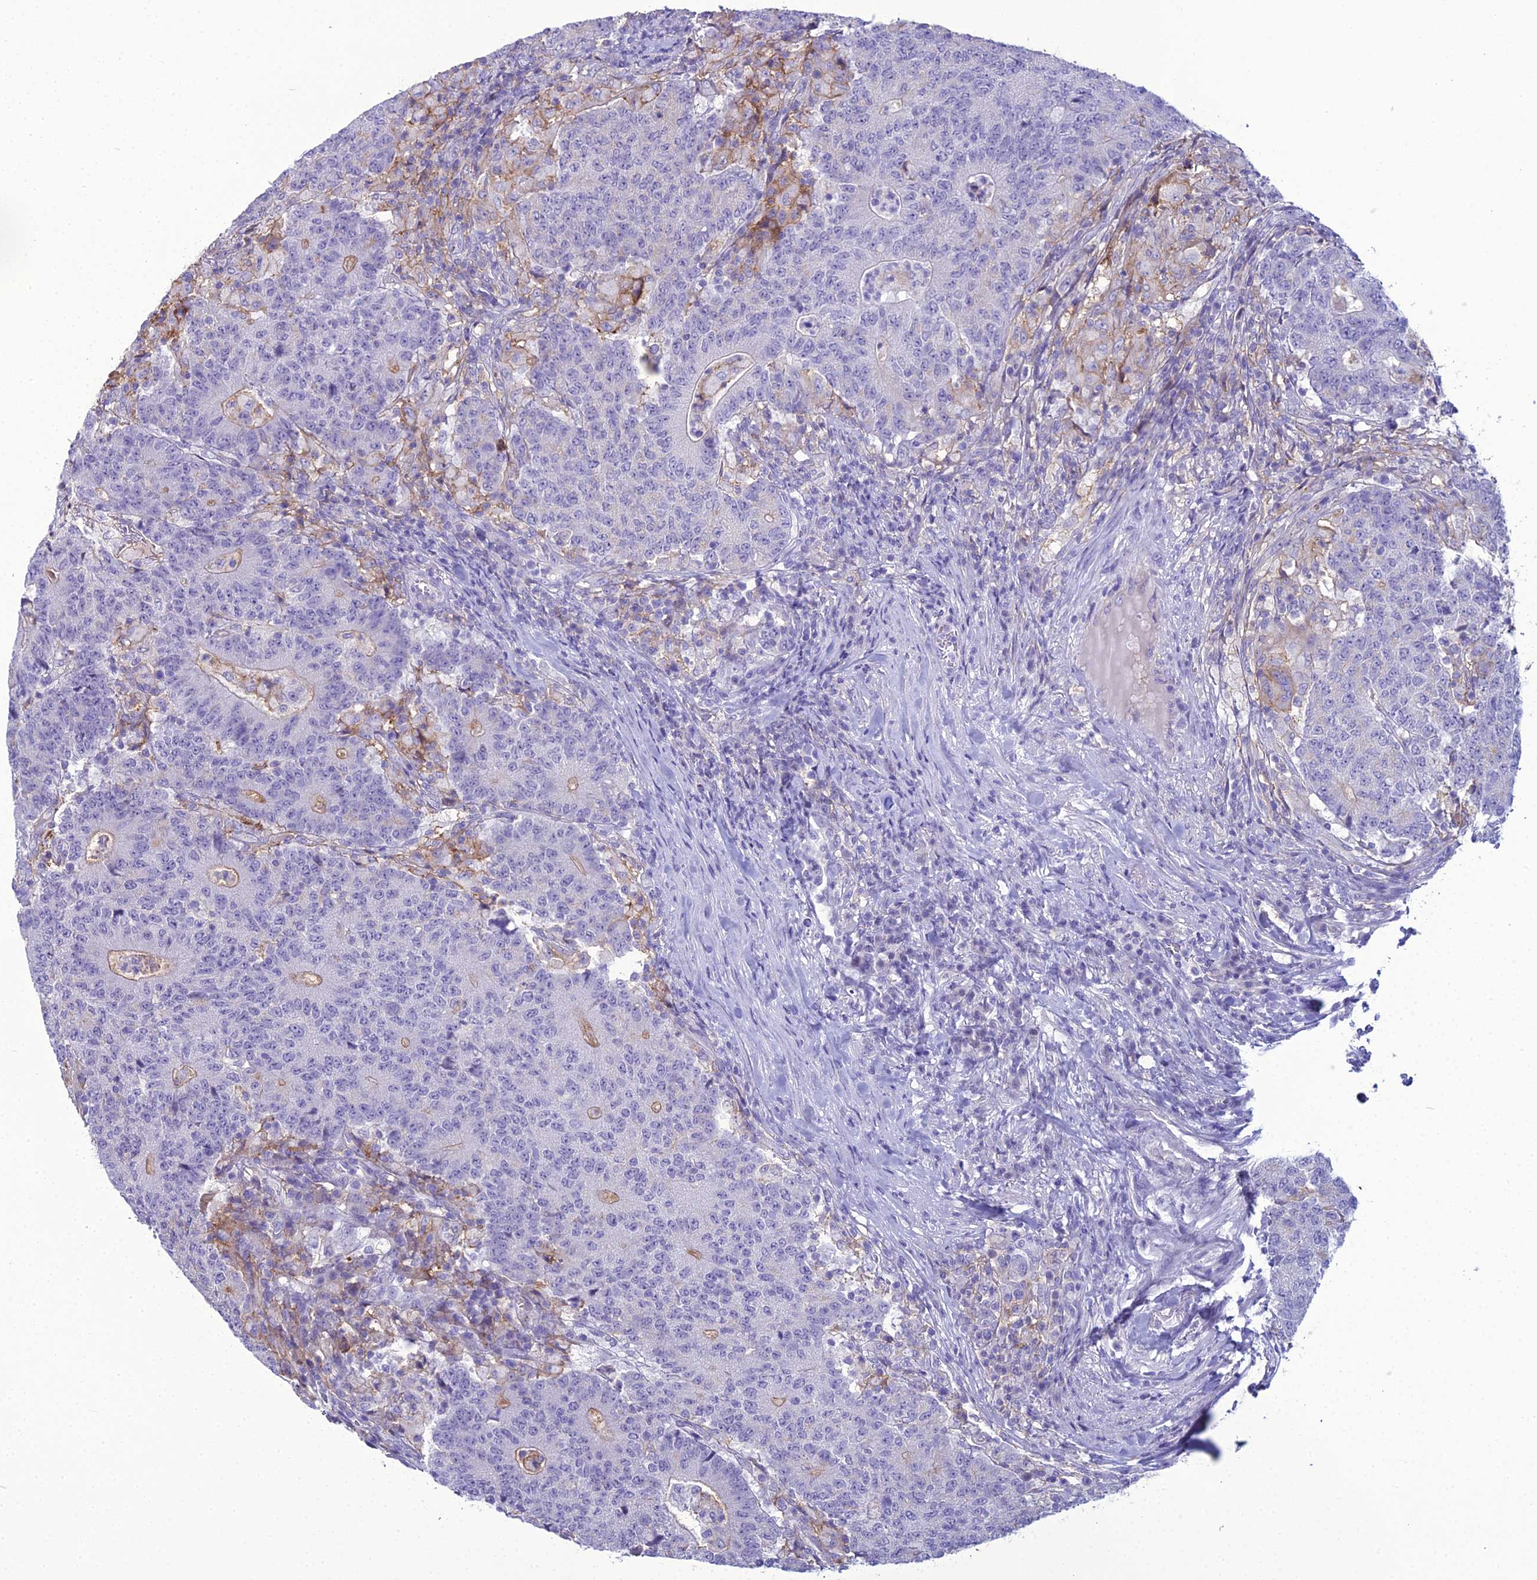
{"staining": {"intensity": "weak", "quantity": "<25%", "location": "cytoplasmic/membranous"}, "tissue": "colorectal cancer", "cell_type": "Tumor cells", "image_type": "cancer", "snomed": [{"axis": "morphology", "description": "Adenocarcinoma, NOS"}, {"axis": "topography", "description": "Colon"}], "caption": "Histopathology image shows no protein staining in tumor cells of adenocarcinoma (colorectal) tissue.", "gene": "ACE", "patient": {"sex": "female", "age": 75}}